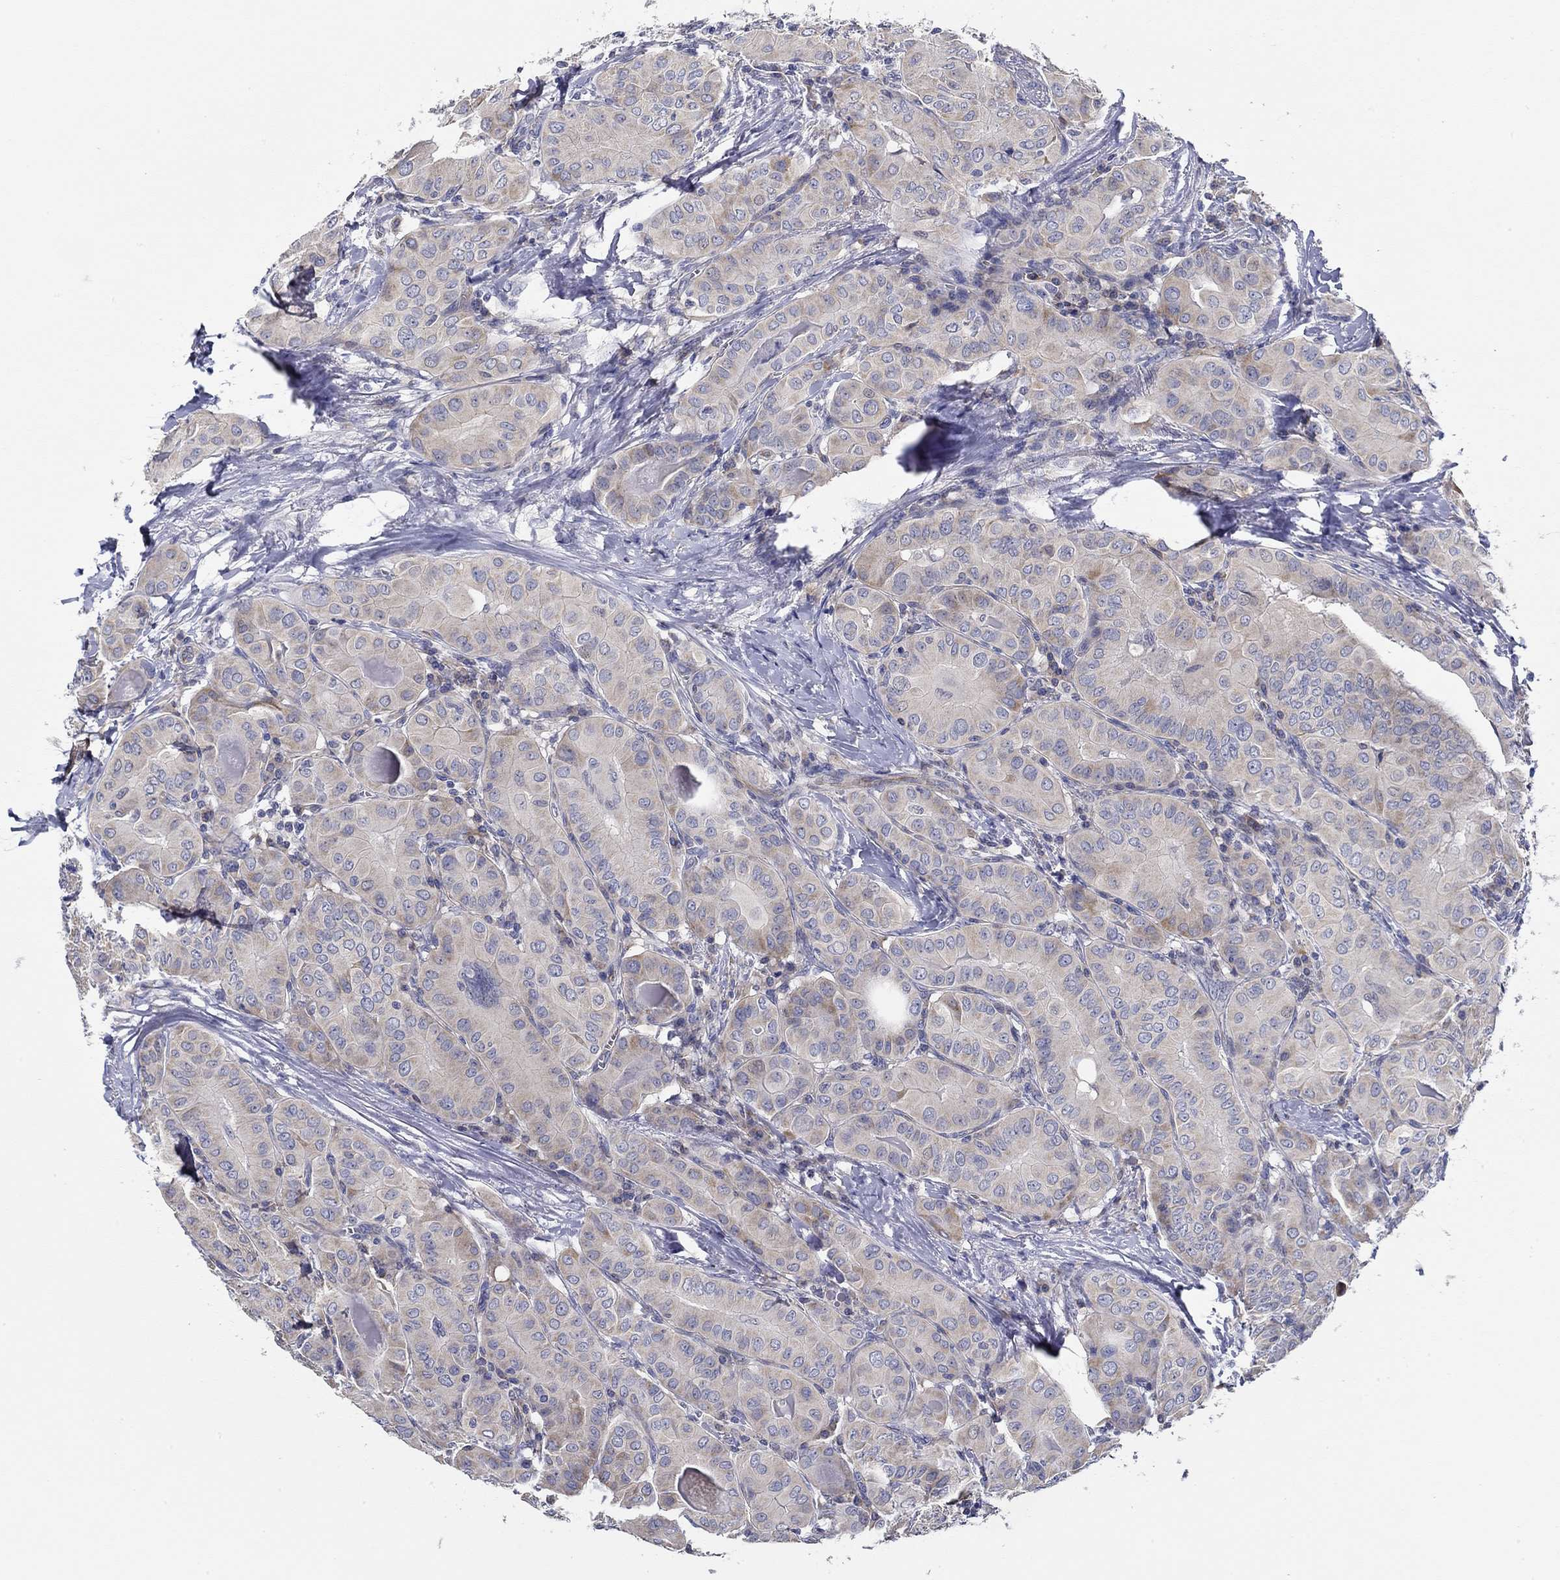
{"staining": {"intensity": "moderate", "quantity": "<25%", "location": "cytoplasmic/membranous"}, "tissue": "thyroid cancer", "cell_type": "Tumor cells", "image_type": "cancer", "snomed": [{"axis": "morphology", "description": "Papillary adenocarcinoma, NOS"}, {"axis": "topography", "description": "Thyroid gland"}], "caption": "IHC (DAB) staining of human papillary adenocarcinoma (thyroid) shows moderate cytoplasmic/membranous protein expression in about <25% of tumor cells.", "gene": "CFAP61", "patient": {"sex": "female", "age": 37}}